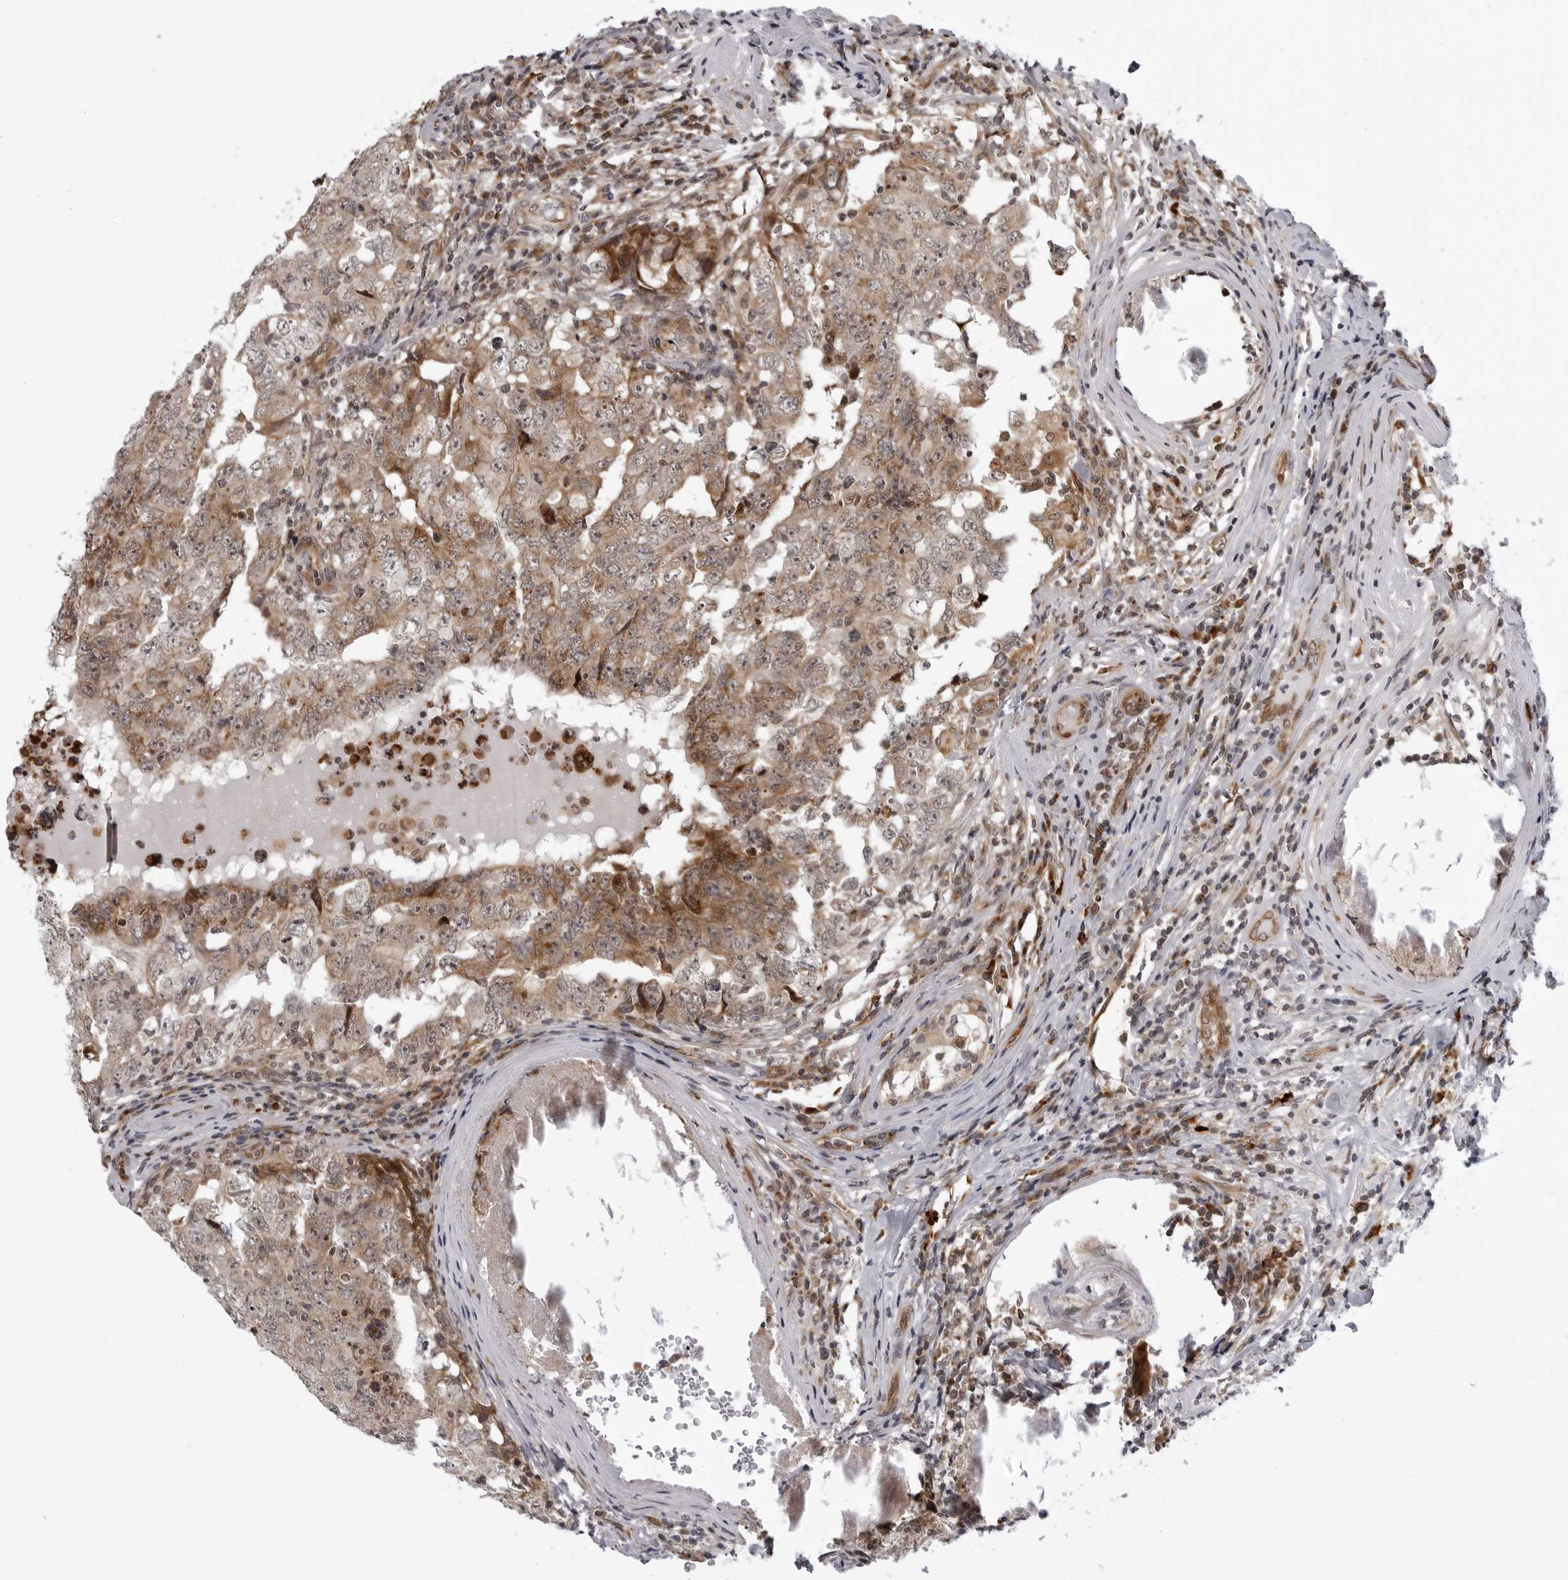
{"staining": {"intensity": "moderate", "quantity": ">75%", "location": "cytoplasmic/membranous"}, "tissue": "testis cancer", "cell_type": "Tumor cells", "image_type": "cancer", "snomed": [{"axis": "morphology", "description": "Carcinoma, Embryonal, NOS"}, {"axis": "topography", "description": "Testis"}], "caption": "Immunohistochemistry staining of testis cancer, which demonstrates medium levels of moderate cytoplasmic/membranous expression in about >75% of tumor cells indicating moderate cytoplasmic/membranous protein positivity. The staining was performed using DAB (brown) for protein detection and nuclei were counterstained in hematoxylin (blue).", "gene": "GCSAML", "patient": {"sex": "male", "age": 26}}